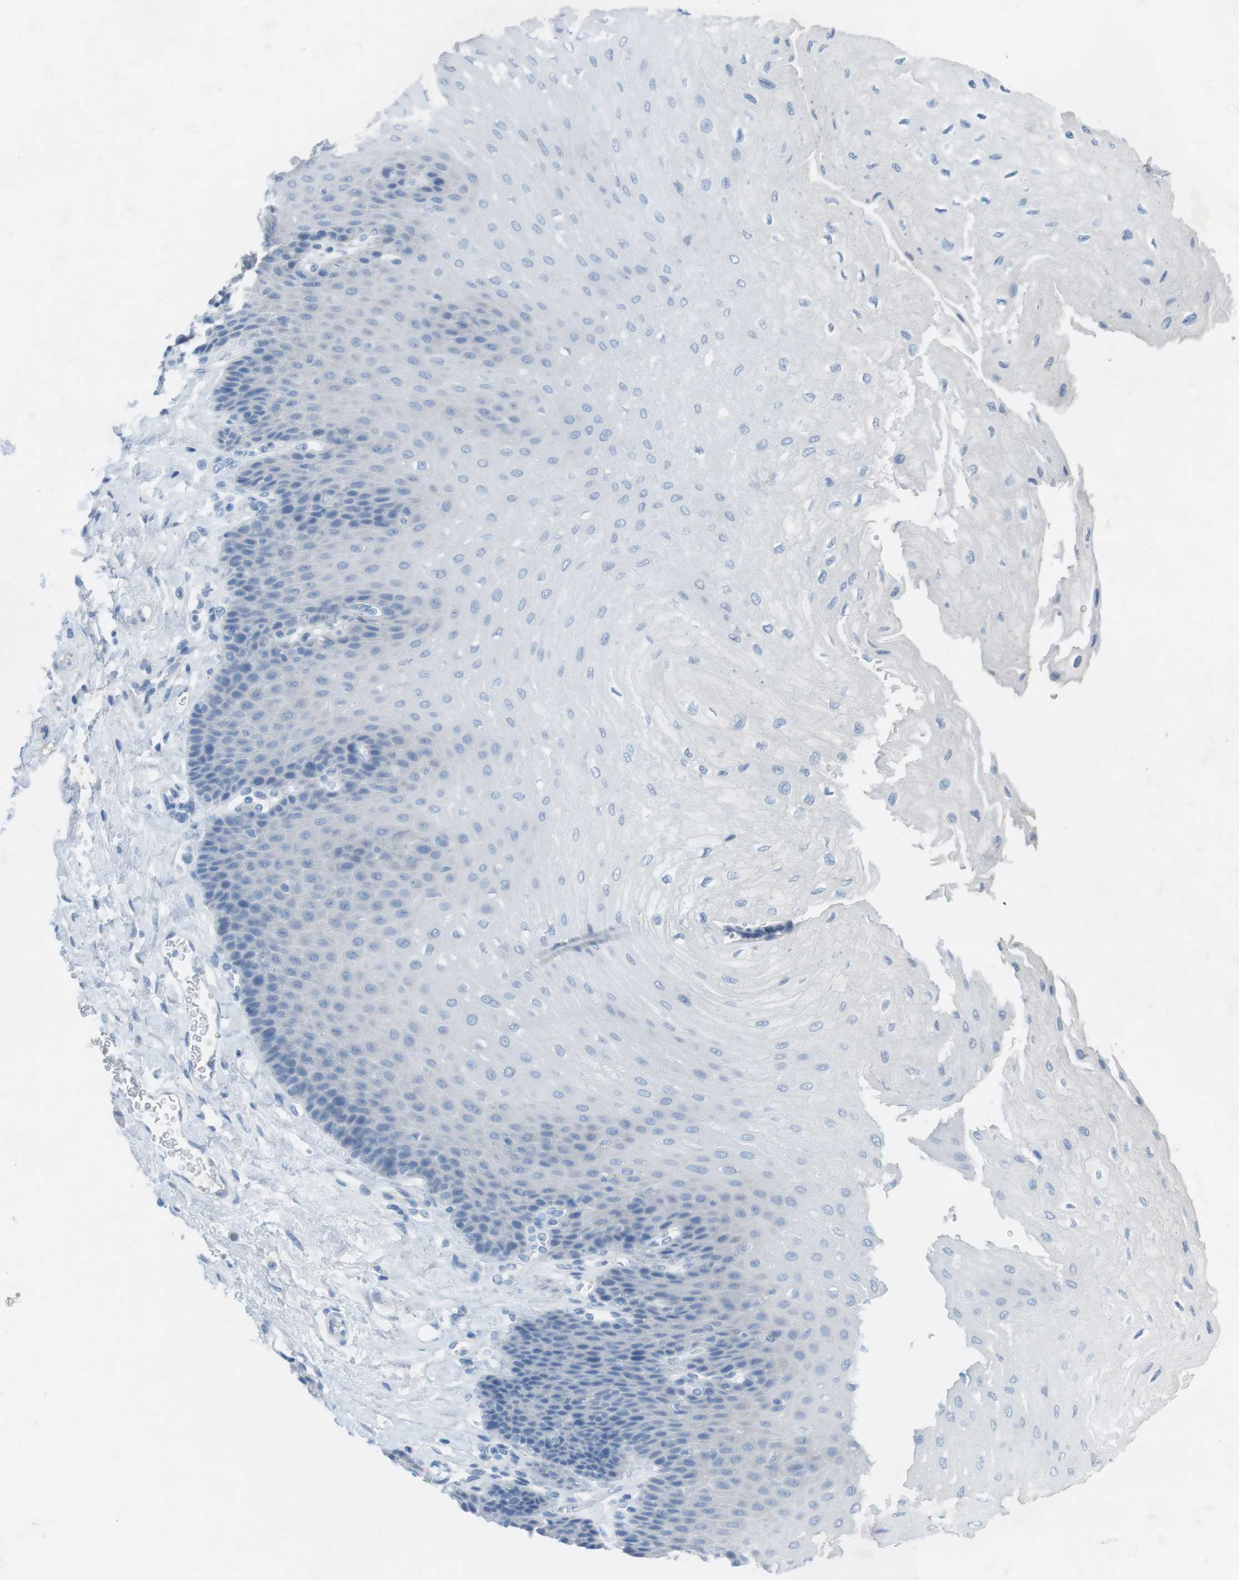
{"staining": {"intensity": "negative", "quantity": "none", "location": "none"}, "tissue": "esophagus", "cell_type": "Squamous epithelial cells", "image_type": "normal", "snomed": [{"axis": "morphology", "description": "Normal tissue, NOS"}, {"axis": "topography", "description": "Esophagus"}], "caption": "The image shows no significant positivity in squamous epithelial cells of esophagus.", "gene": "SALL4", "patient": {"sex": "female", "age": 72}}